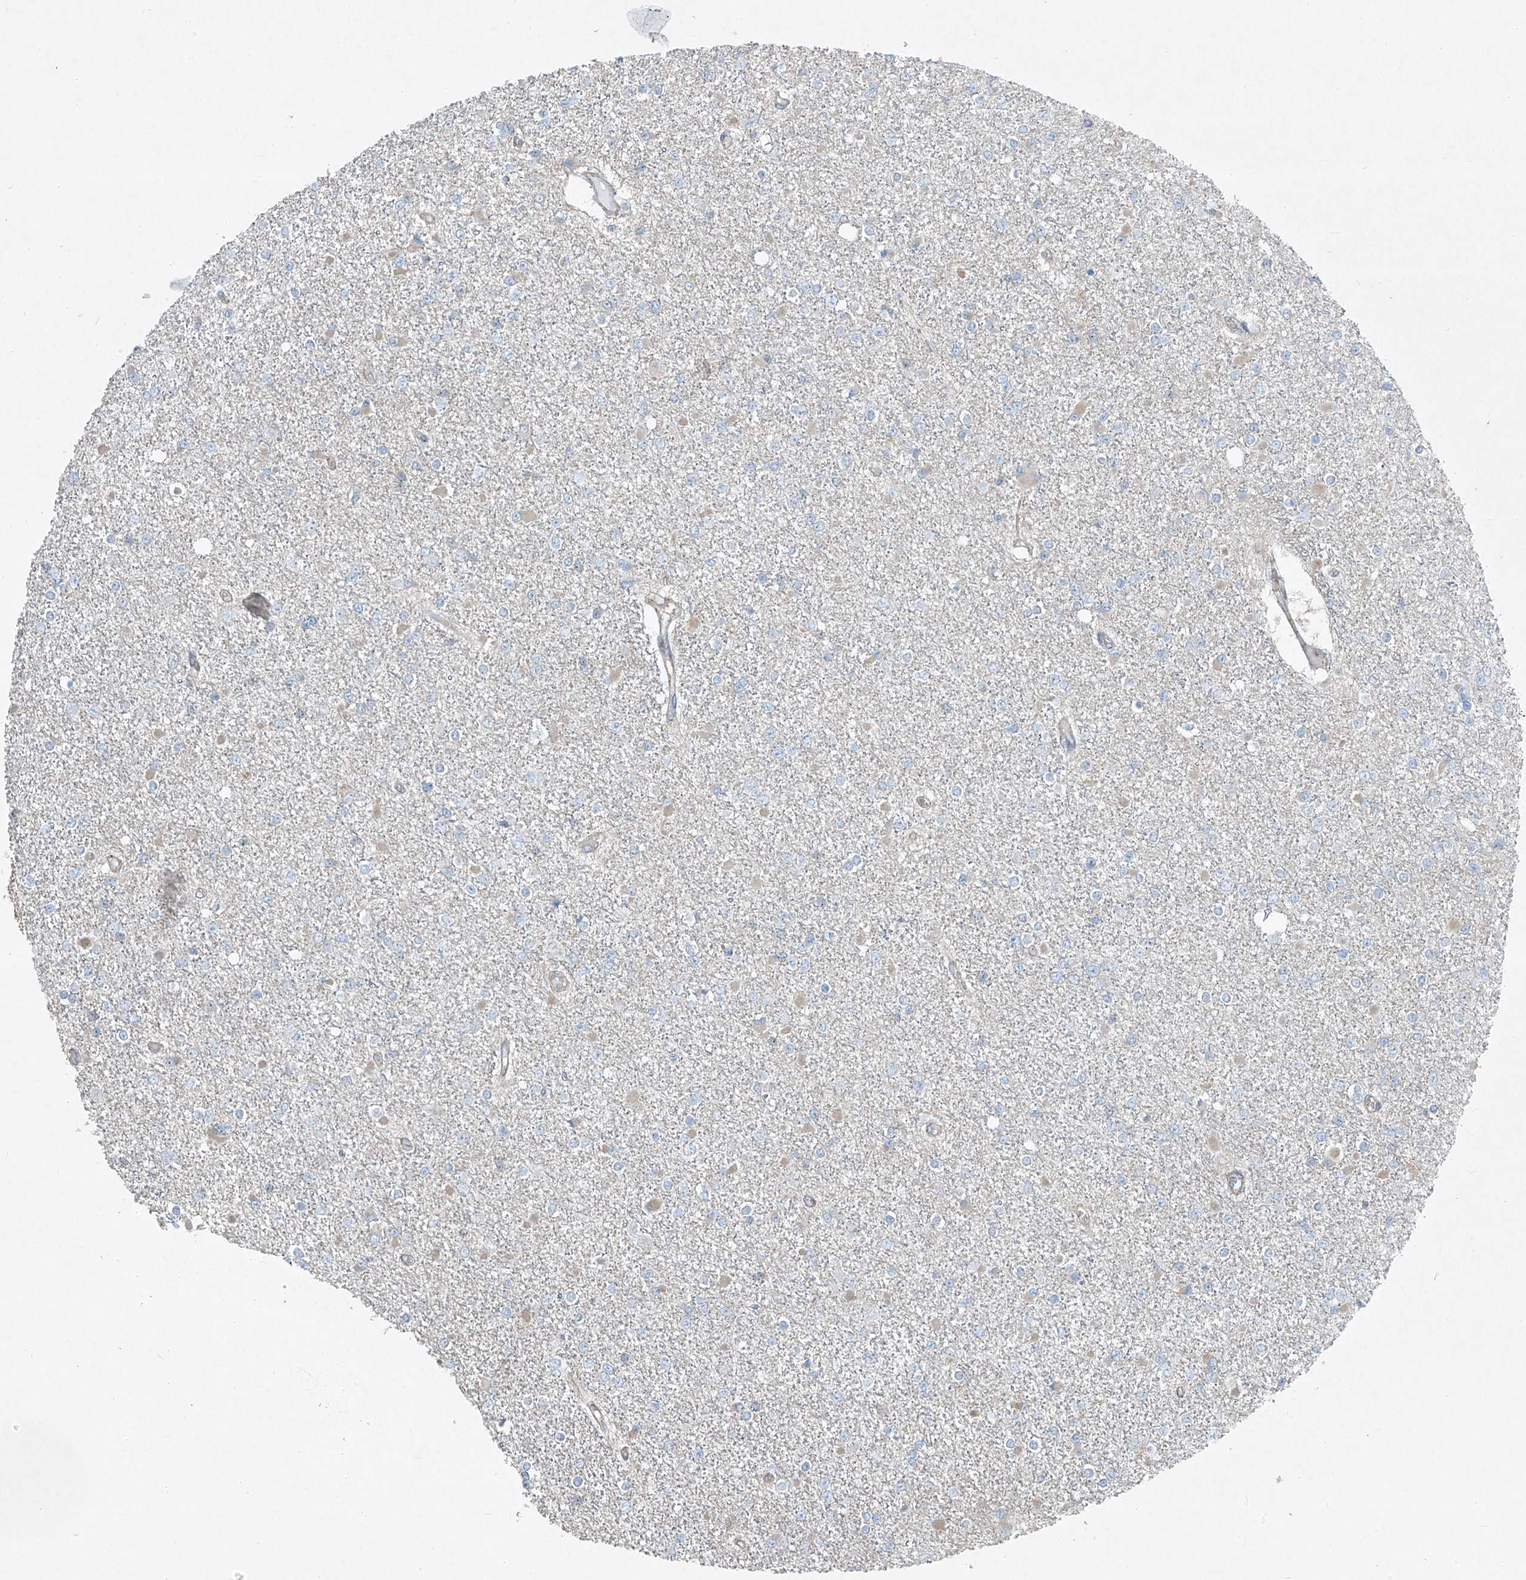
{"staining": {"intensity": "negative", "quantity": "none", "location": "none"}, "tissue": "glioma", "cell_type": "Tumor cells", "image_type": "cancer", "snomed": [{"axis": "morphology", "description": "Glioma, malignant, Low grade"}, {"axis": "topography", "description": "Brain"}], "caption": "A histopathology image of malignant glioma (low-grade) stained for a protein demonstrates no brown staining in tumor cells.", "gene": "PPCS", "patient": {"sex": "female", "age": 22}}